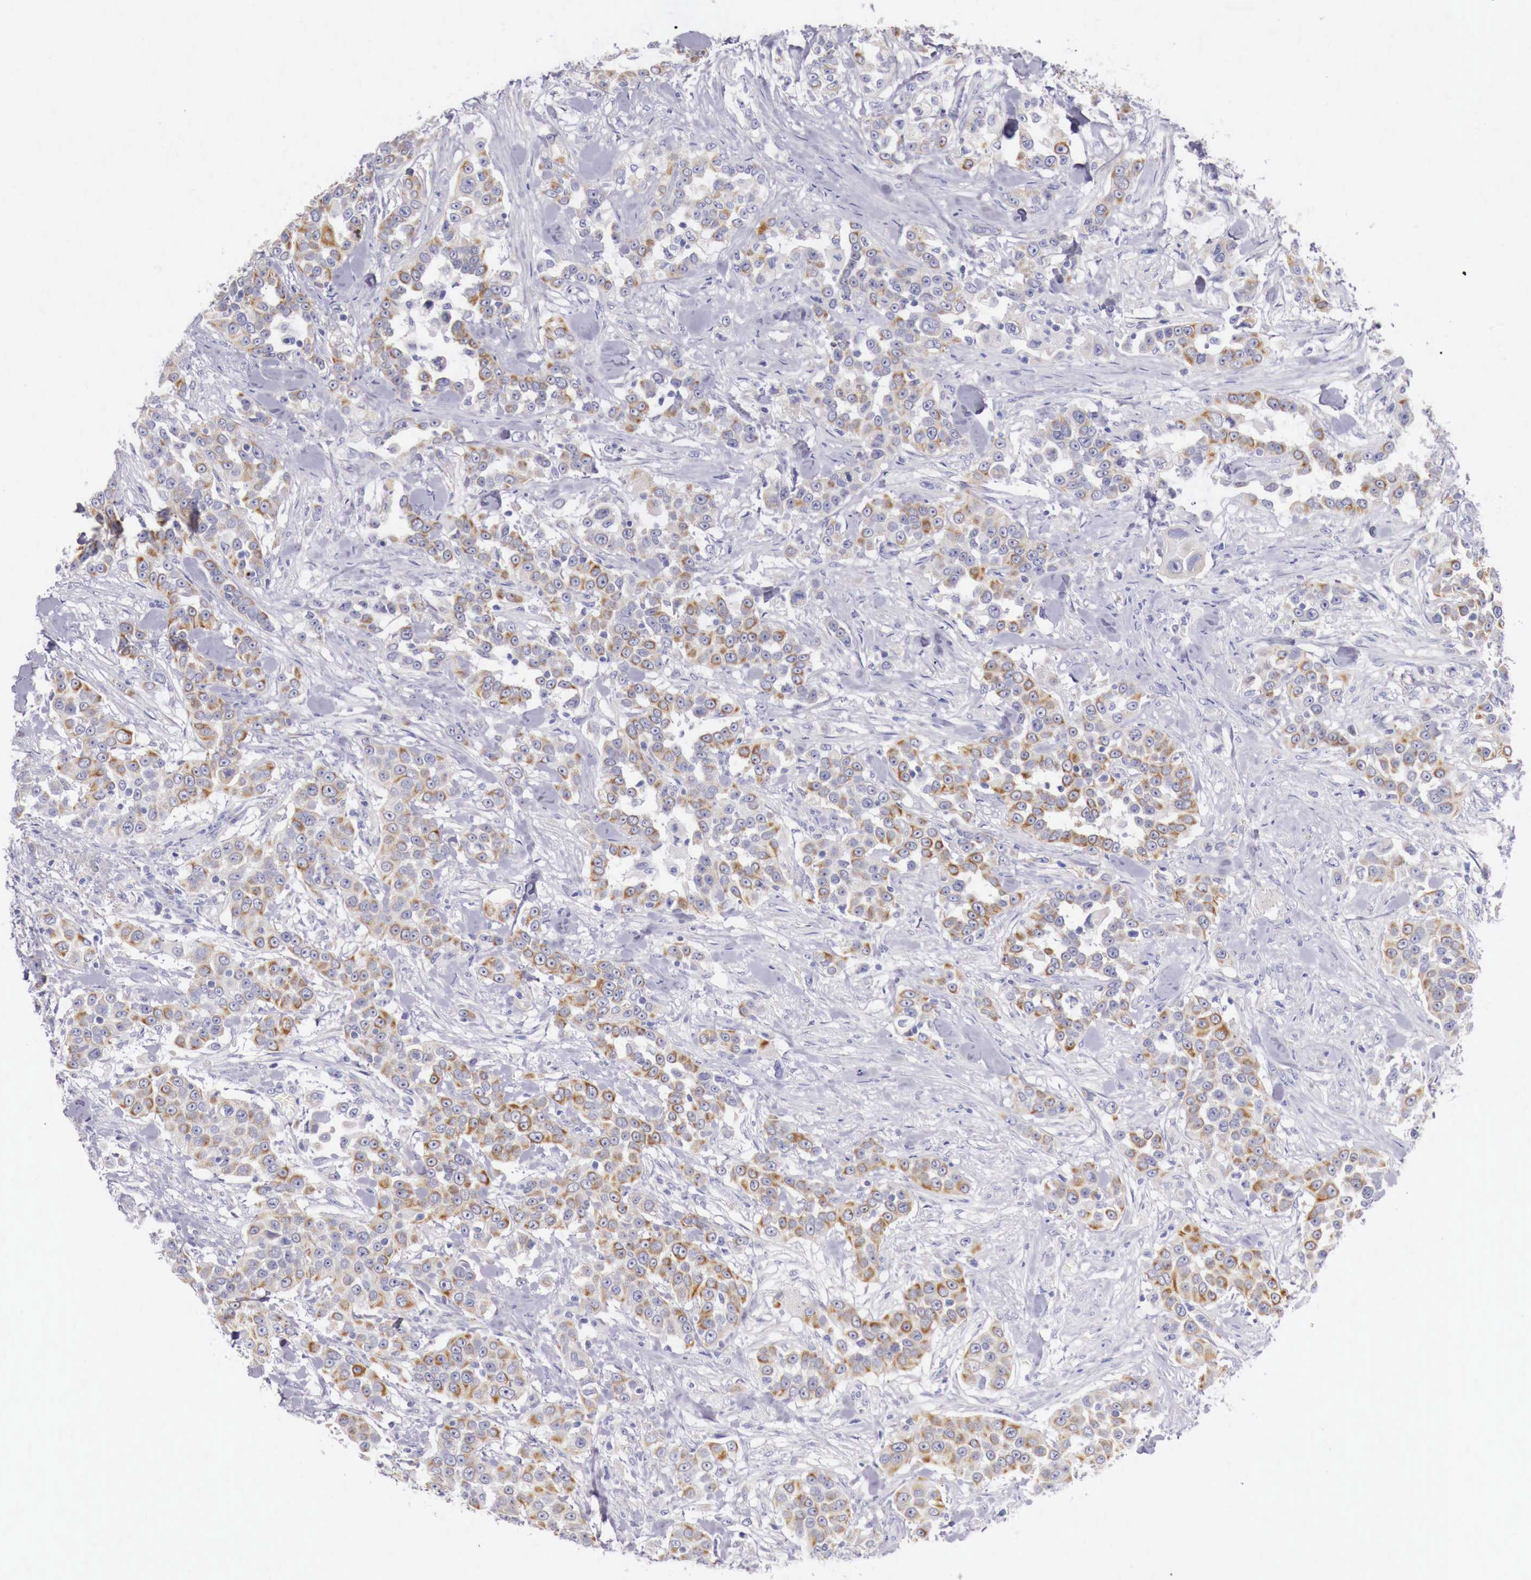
{"staining": {"intensity": "weak", "quantity": ">75%", "location": "cytoplasmic/membranous"}, "tissue": "urothelial cancer", "cell_type": "Tumor cells", "image_type": "cancer", "snomed": [{"axis": "morphology", "description": "Urothelial carcinoma, High grade"}, {"axis": "topography", "description": "Urinary bladder"}], "caption": "This is an image of immunohistochemistry staining of urothelial cancer, which shows weak positivity in the cytoplasmic/membranous of tumor cells.", "gene": "NREP", "patient": {"sex": "female", "age": 80}}